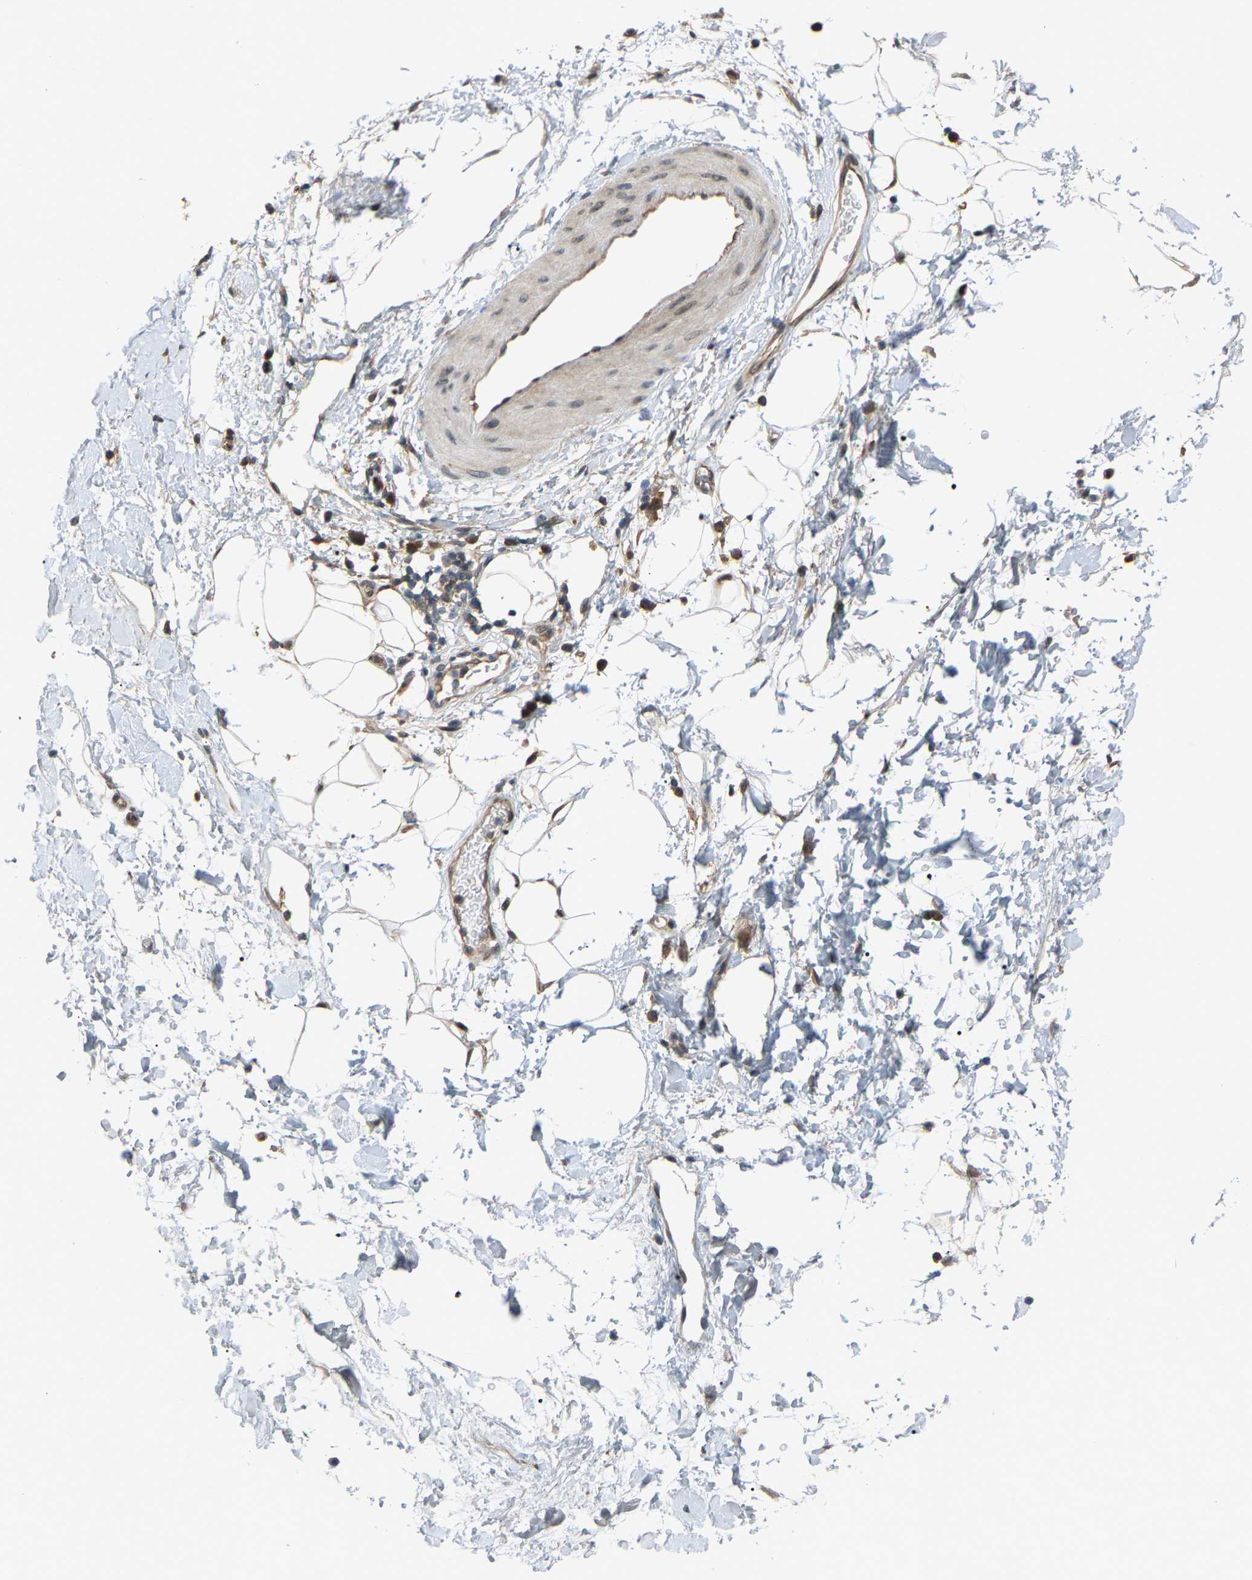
{"staining": {"intensity": "moderate", "quantity": ">75%", "location": "cytoplasmic/membranous"}, "tissue": "adipose tissue", "cell_type": "Adipocytes", "image_type": "normal", "snomed": [{"axis": "morphology", "description": "Normal tissue, NOS"}, {"axis": "topography", "description": "Soft tissue"}], "caption": "The histopathology image reveals a brown stain indicating the presence of a protein in the cytoplasmic/membranous of adipocytes in adipose tissue.", "gene": "CROT", "patient": {"sex": "male", "age": 72}}